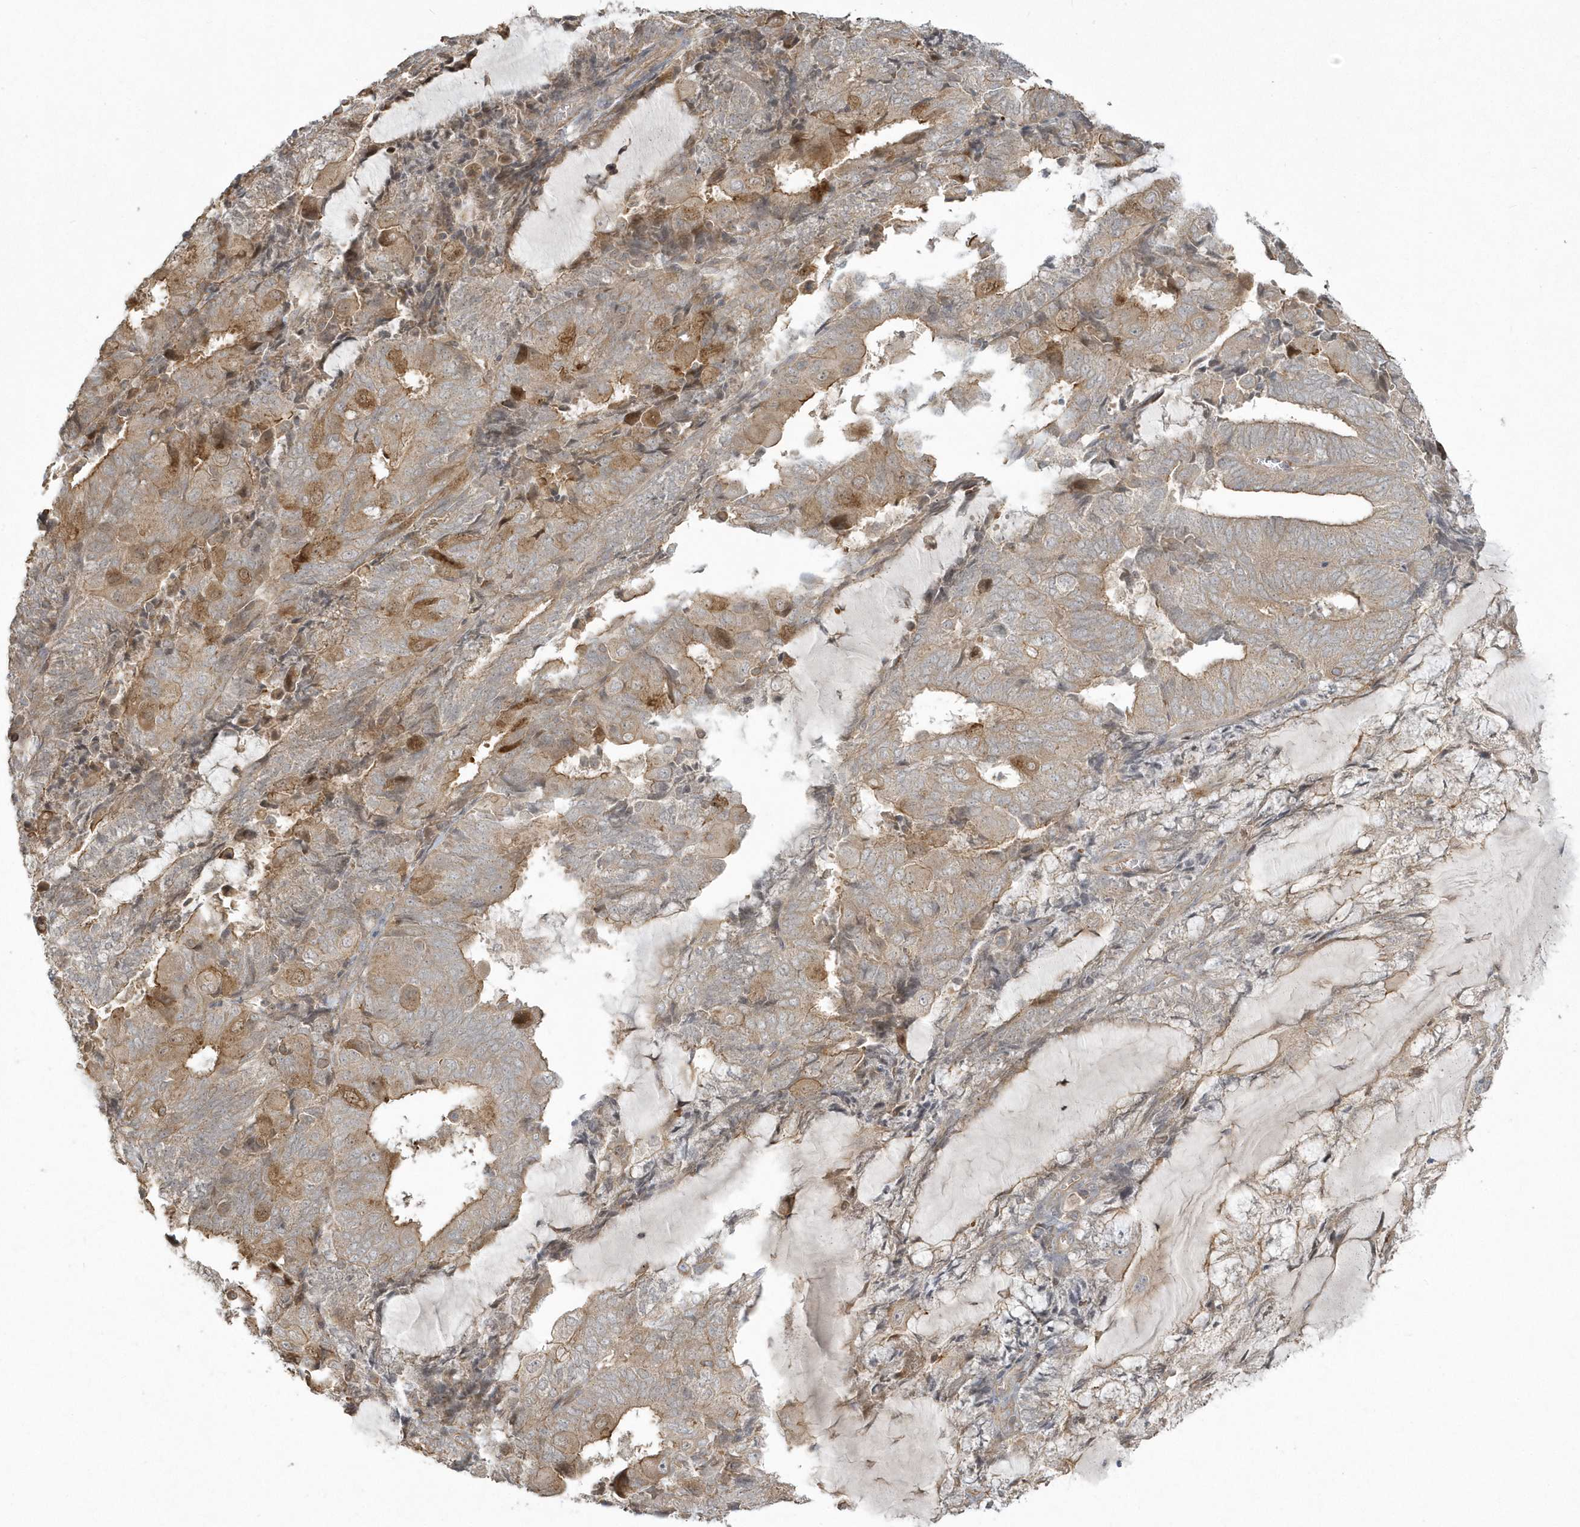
{"staining": {"intensity": "moderate", "quantity": "25%-75%", "location": "cytoplasmic/membranous"}, "tissue": "endometrial cancer", "cell_type": "Tumor cells", "image_type": "cancer", "snomed": [{"axis": "morphology", "description": "Adenocarcinoma, NOS"}, {"axis": "topography", "description": "Endometrium"}], "caption": "Protein analysis of adenocarcinoma (endometrial) tissue exhibits moderate cytoplasmic/membranous staining in about 25%-75% of tumor cells. The protein of interest is shown in brown color, while the nuclei are stained blue.", "gene": "ARMC8", "patient": {"sex": "female", "age": 81}}